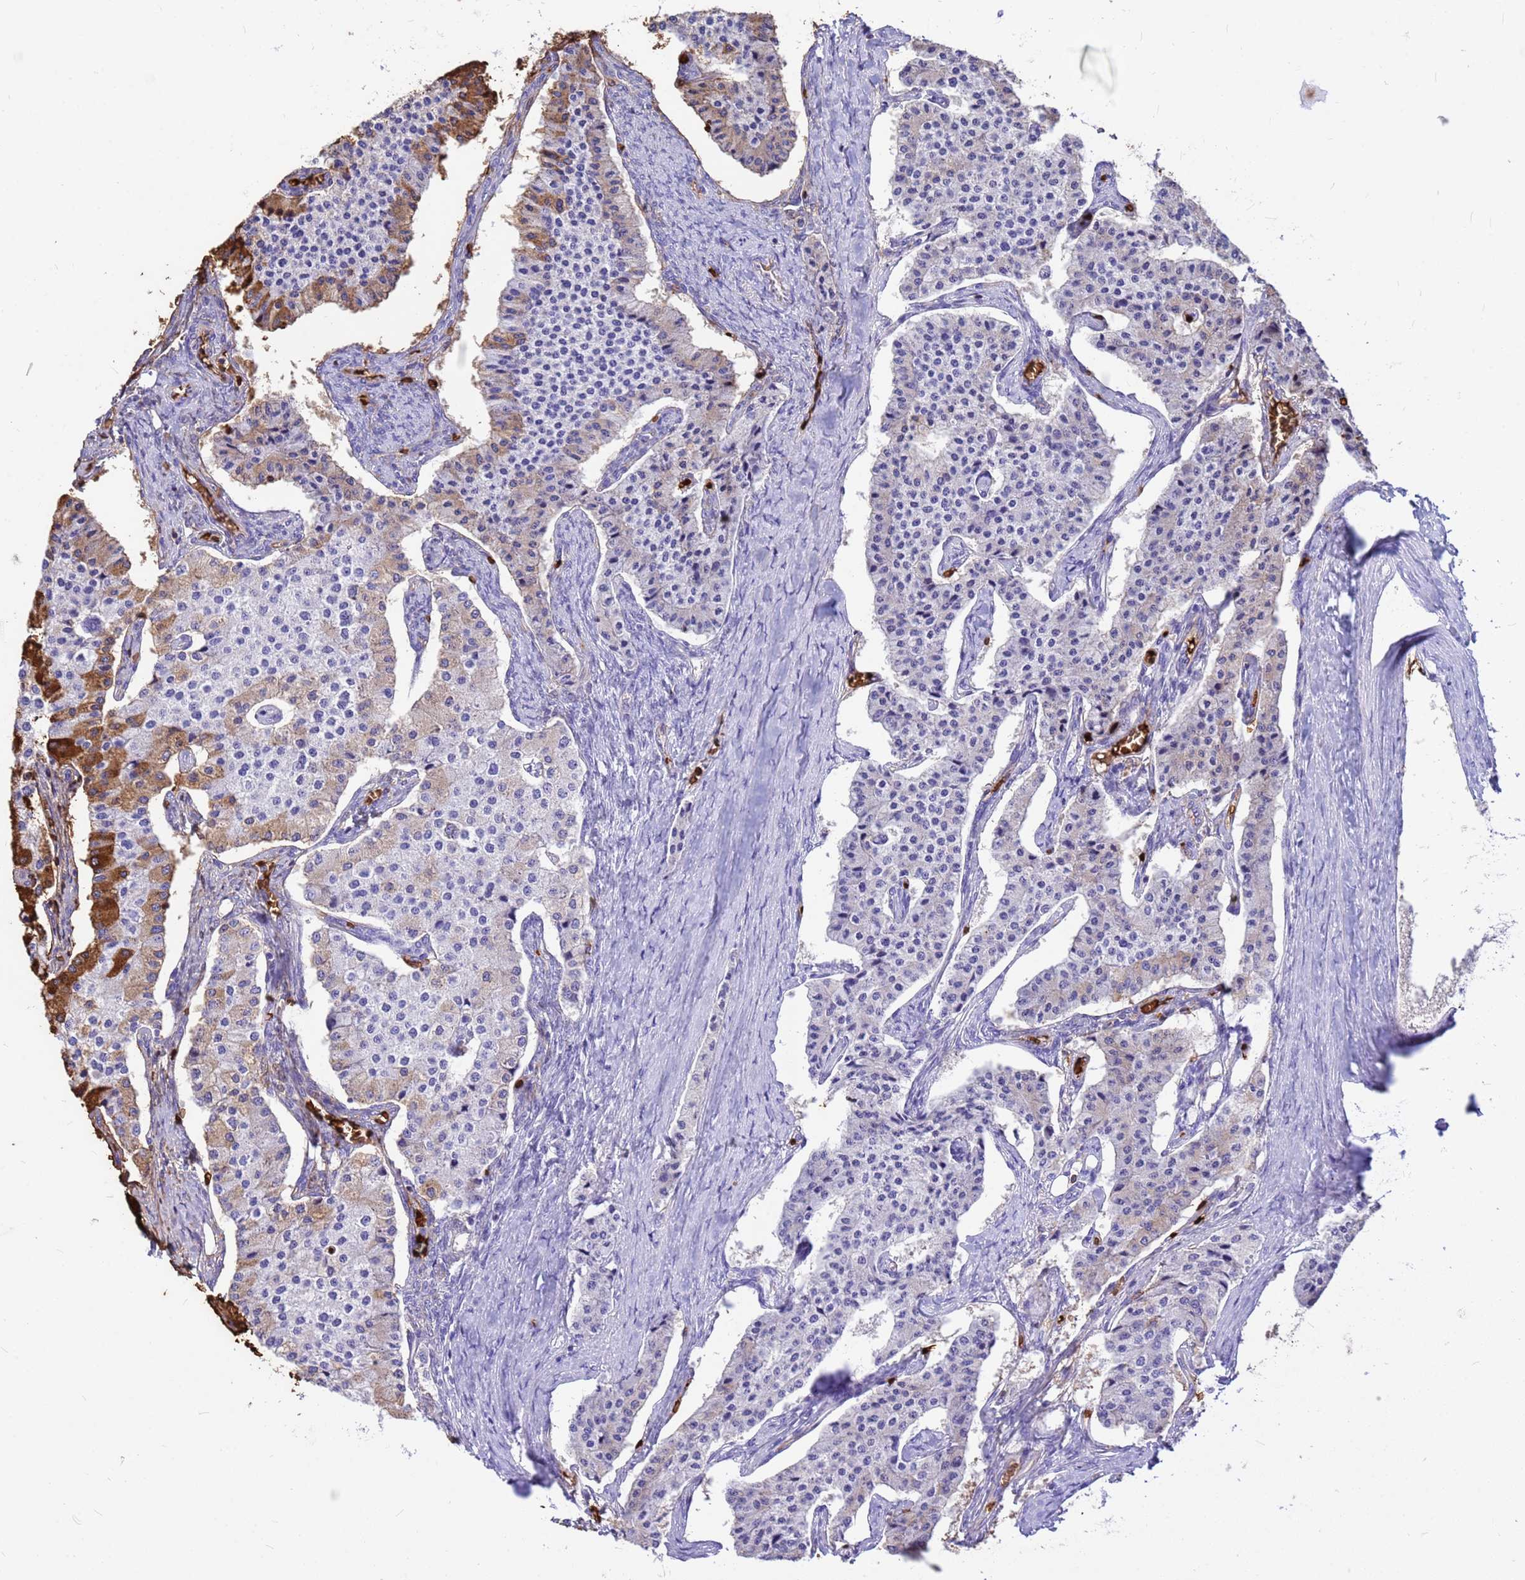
{"staining": {"intensity": "moderate", "quantity": "<25%", "location": "cytoplasmic/membranous"}, "tissue": "carcinoid", "cell_type": "Tumor cells", "image_type": "cancer", "snomed": [{"axis": "morphology", "description": "Carcinoid, malignant, NOS"}, {"axis": "topography", "description": "Colon"}], "caption": "Protein expression analysis of human carcinoid (malignant) reveals moderate cytoplasmic/membranous staining in about <25% of tumor cells.", "gene": "HBA2", "patient": {"sex": "female", "age": 52}}